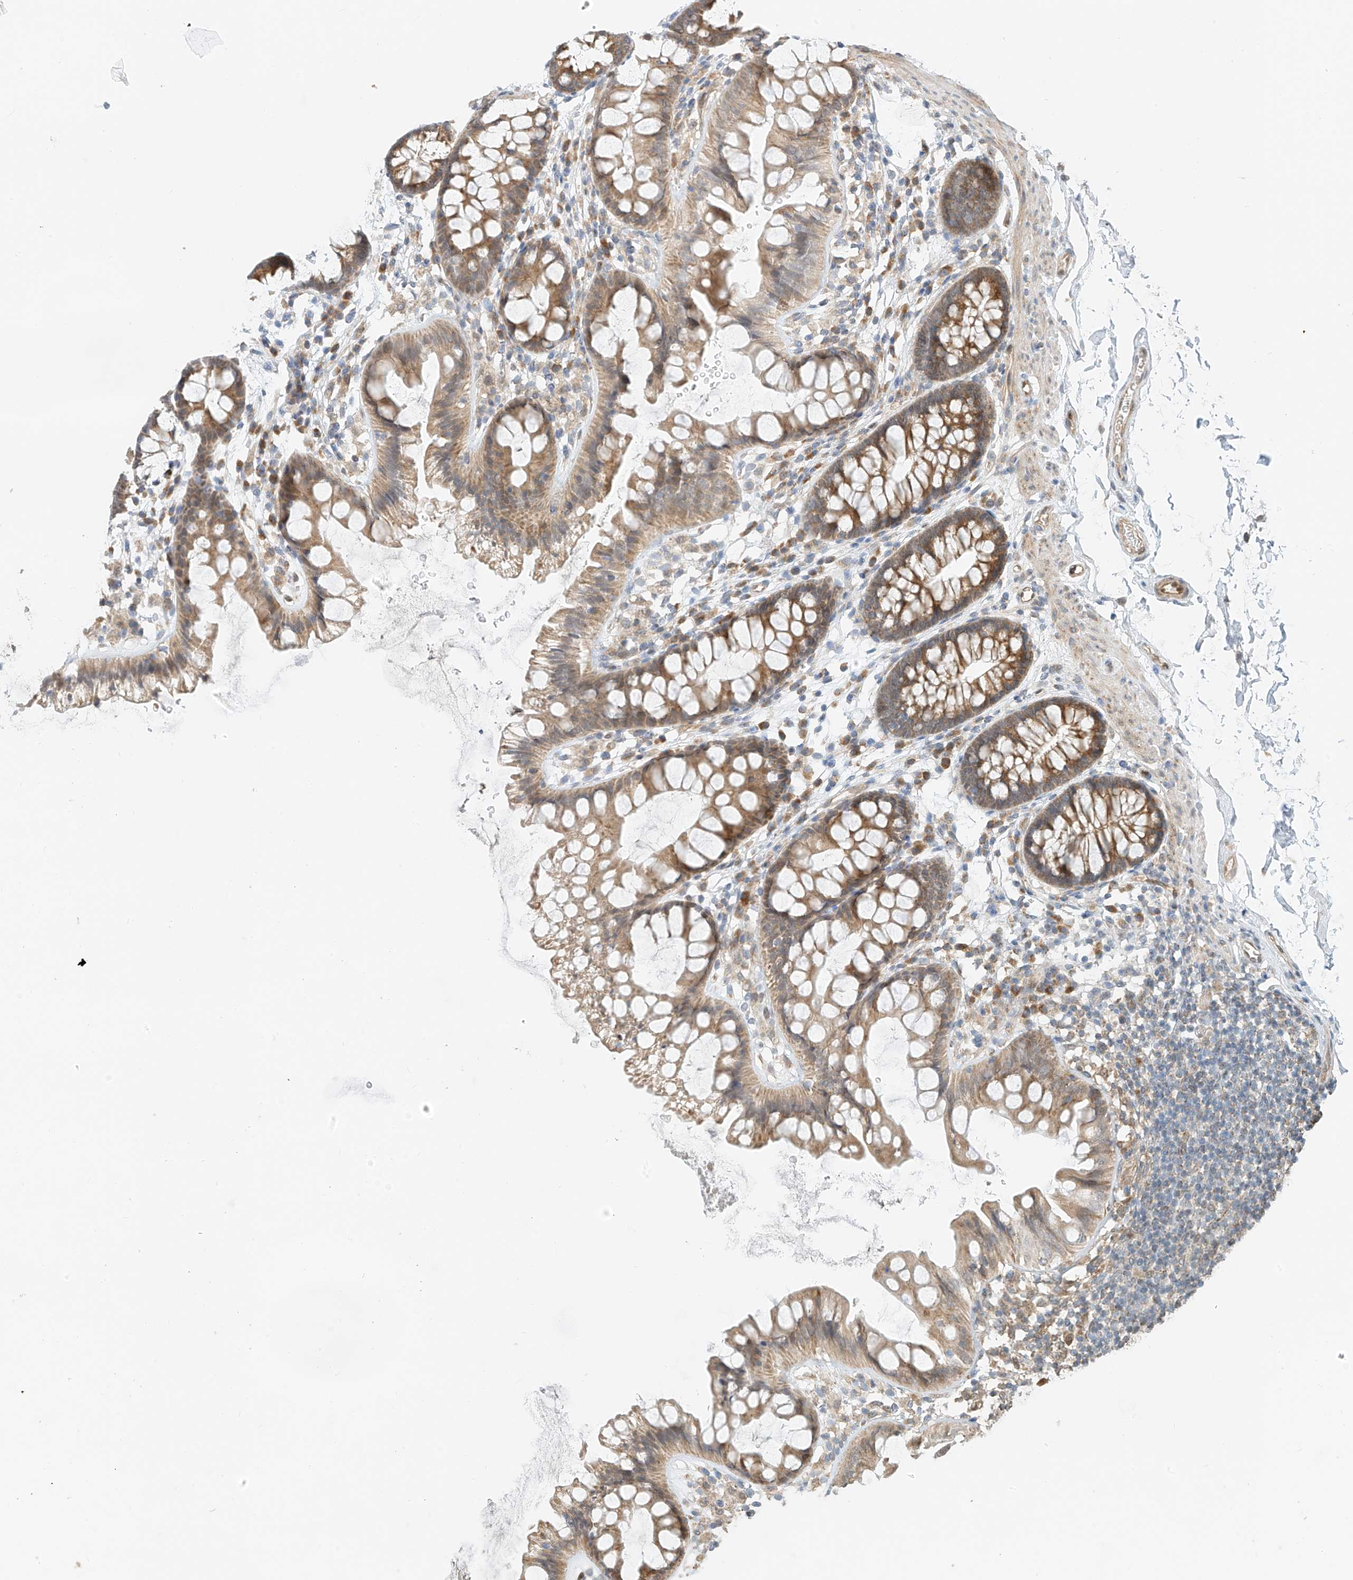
{"staining": {"intensity": "weak", "quantity": ">75%", "location": "cytoplasmic/membranous"}, "tissue": "colon", "cell_type": "Endothelial cells", "image_type": "normal", "snomed": [{"axis": "morphology", "description": "Normal tissue, NOS"}, {"axis": "topography", "description": "Colon"}], "caption": "Brown immunohistochemical staining in benign colon shows weak cytoplasmic/membranous positivity in approximately >75% of endothelial cells. The protein of interest is stained brown, and the nuclei are stained in blue (DAB IHC with brightfield microscopy, high magnification).", "gene": "PPA2", "patient": {"sex": "female", "age": 62}}